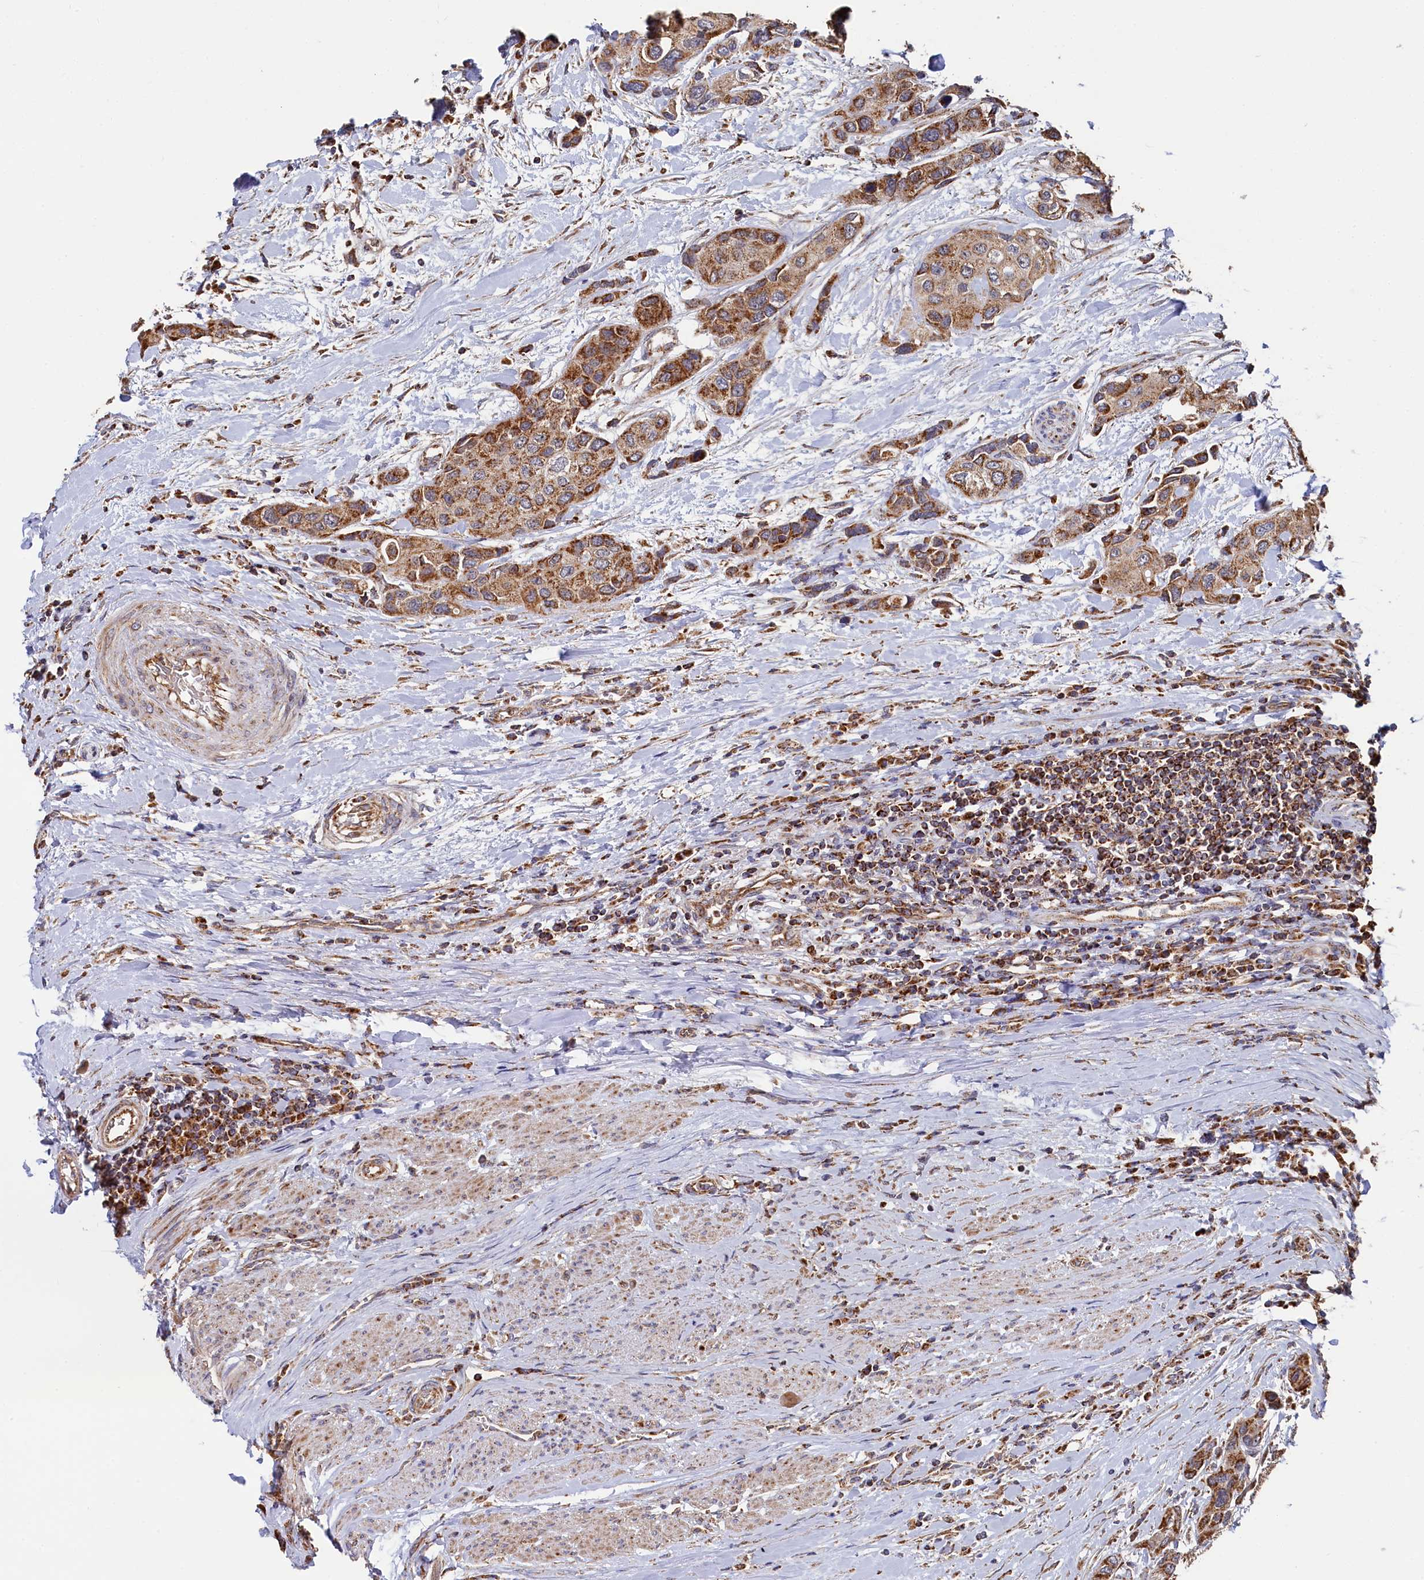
{"staining": {"intensity": "moderate", "quantity": ">75%", "location": "cytoplasmic/membranous"}, "tissue": "urothelial cancer", "cell_type": "Tumor cells", "image_type": "cancer", "snomed": [{"axis": "morphology", "description": "Normal tissue, NOS"}, {"axis": "morphology", "description": "Urothelial carcinoma, High grade"}, {"axis": "topography", "description": "Vascular tissue"}, {"axis": "topography", "description": "Urinary bladder"}], "caption": "Urothelial carcinoma (high-grade) stained with DAB immunohistochemistry displays medium levels of moderate cytoplasmic/membranous staining in about >75% of tumor cells.", "gene": "HAUS2", "patient": {"sex": "female", "age": 56}}